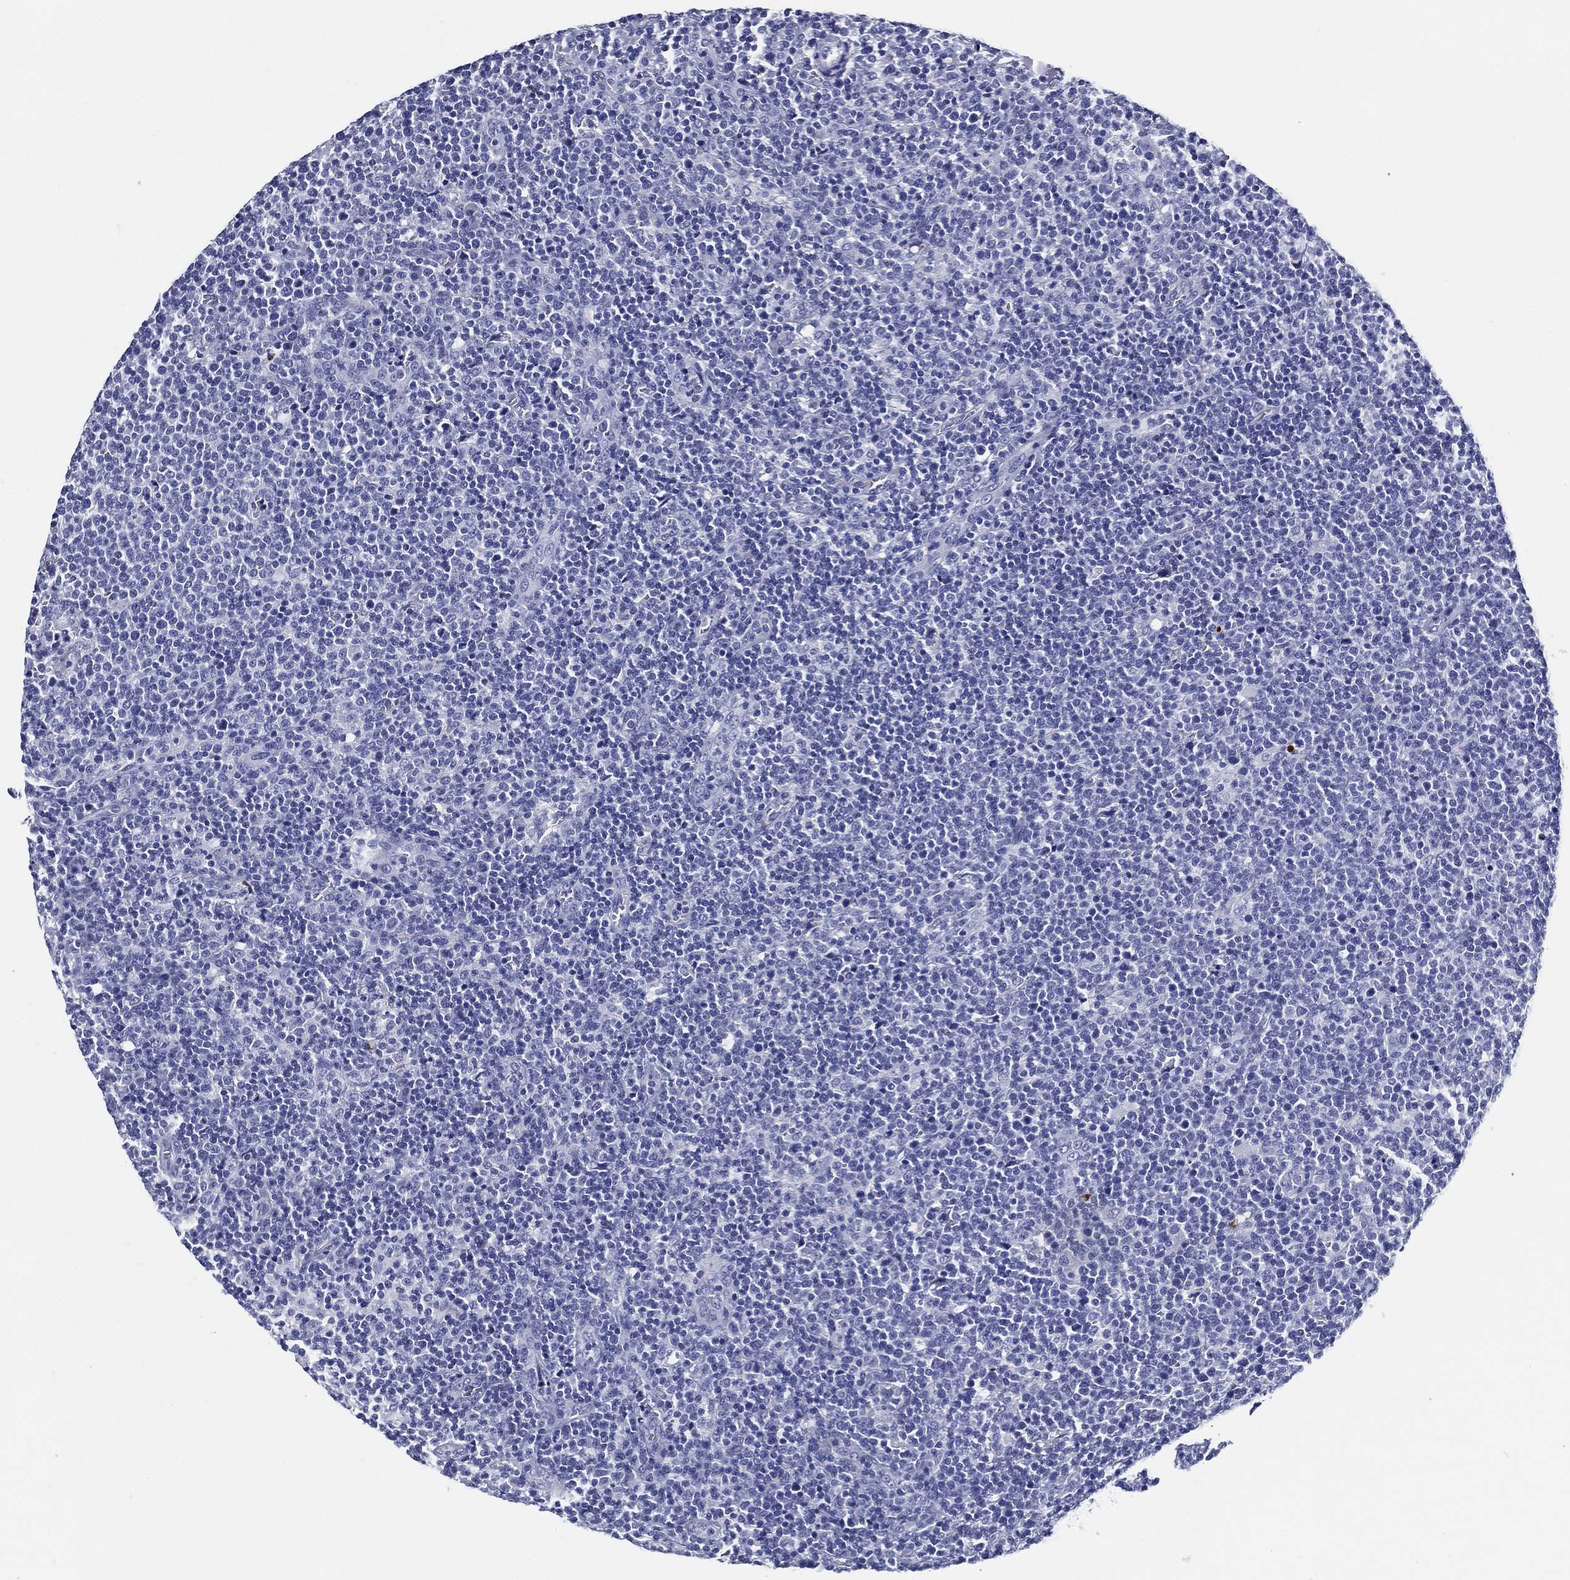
{"staining": {"intensity": "negative", "quantity": "none", "location": "none"}, "tissue": "lymphoma", "cell_type": "Tumor cells", "image_type": "cancer", "snomed": [{"axis": "morphology", "description": "Malignant lymphoma, non-Hodgkin's type, High grade"}, {"axis": "topography", "description": "Lymph node"}], "caption": "A histopathology image of high-grade malignant lymphoma, non-Hodgkin's type stained for a protein displays no brown staining in tumor cells.", "gene": "ACE2", "patient": {"sex": "male", "age": 61}}